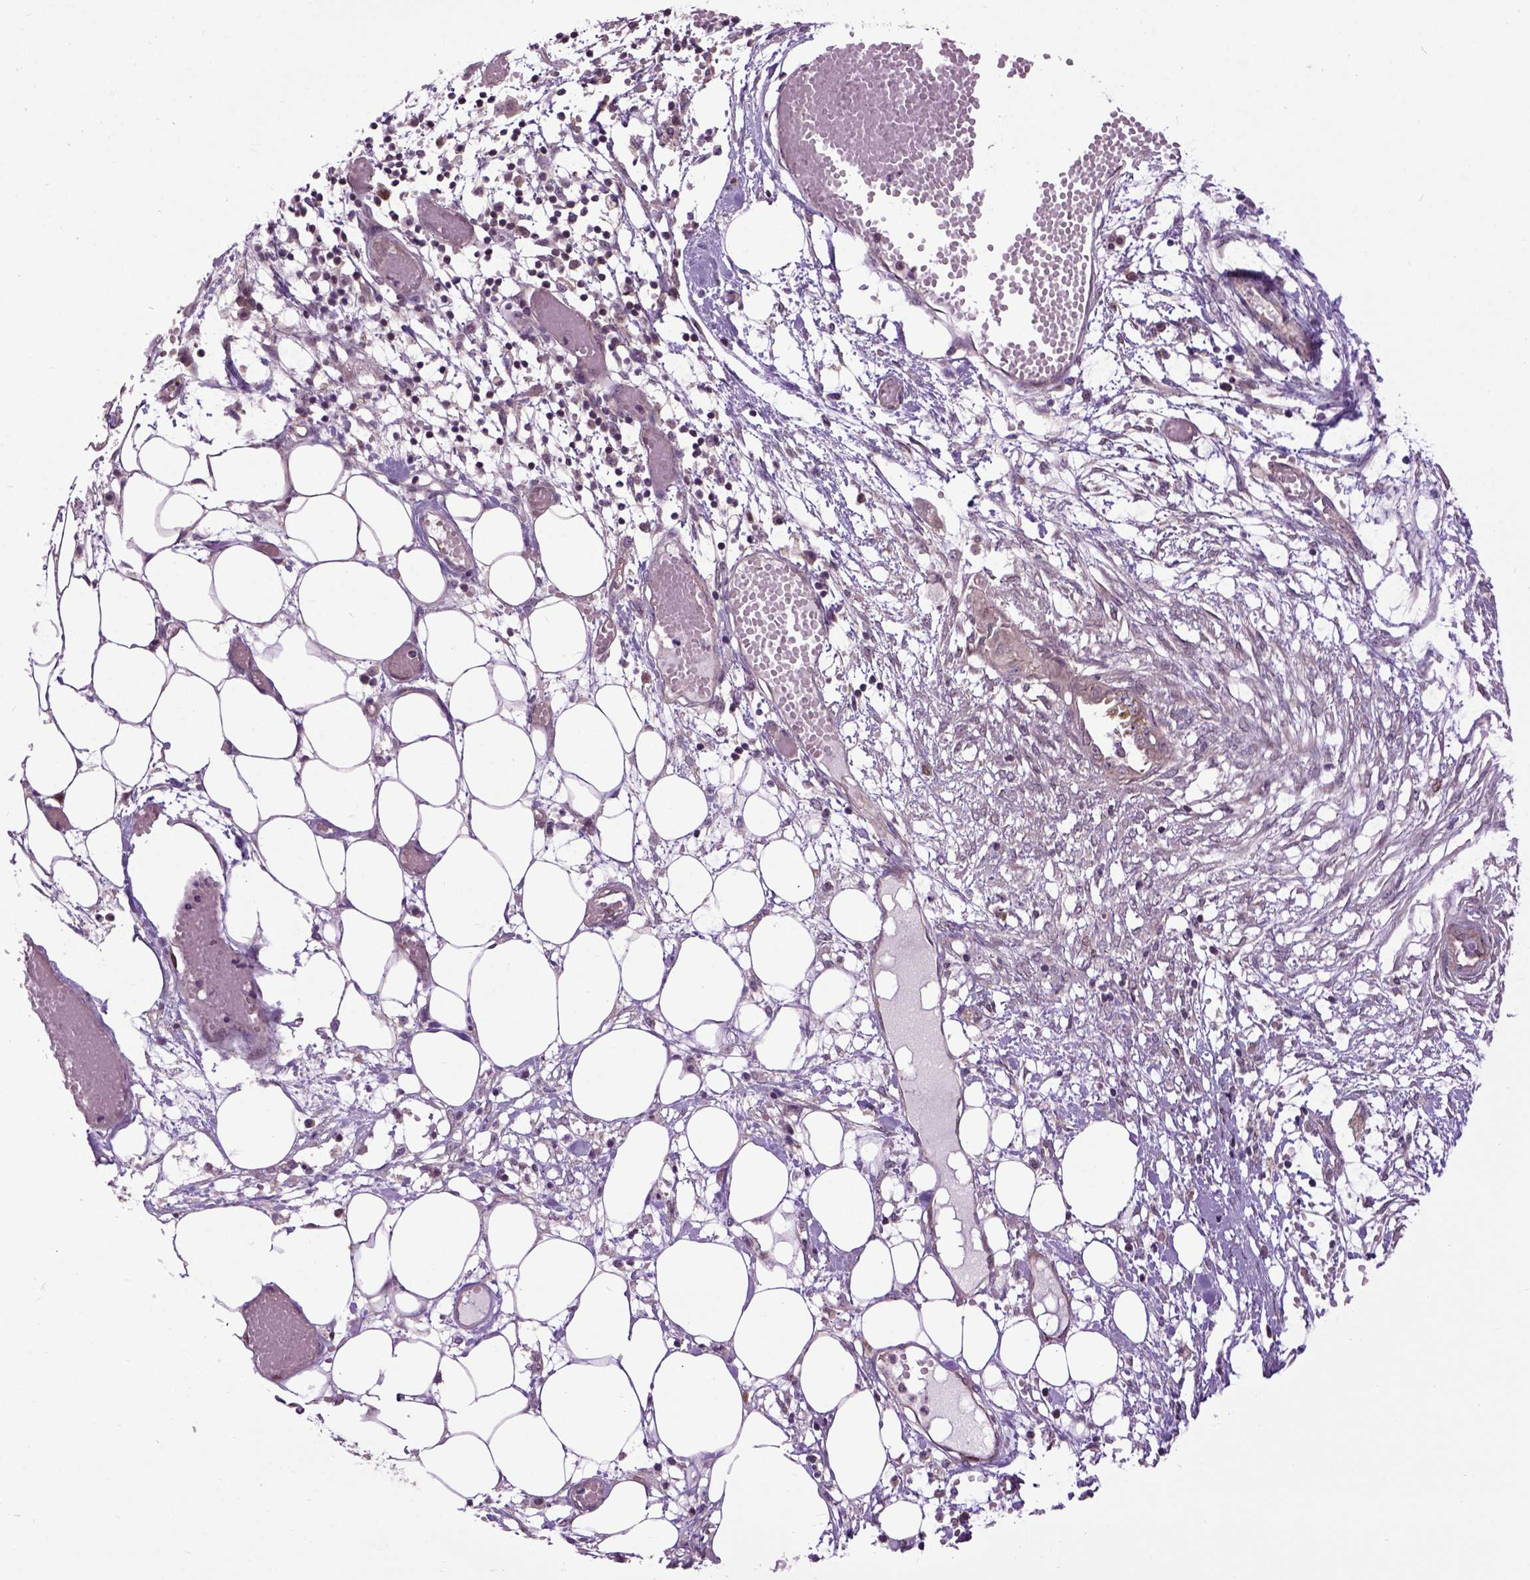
{"staining": {"intensity": "weak", "quantity": ">75%", "location": "cytoplasmic/membranous"}, "tissue": "endometrial cancer", "cell_type": "Tumor cells", "image_type": "cancer", "snomed": [{"axis": "morphology", "description": "Adenocarcinoma, NOS"}, {"axis": "morphology", "description": "Adenocarcinoma, metastatic, NOS"}, {"axis": "topography", "description": "Adipose tissue"}, {"axis": "topography", "description": "Endometrium"}], "caption": "Protein staining by IHC reveals weak cytoplasmic/membranous positivity in about >75% of tumor cells in endometrial cancer (metastatic adenocarcinoma). (brown staining indicates protein expression, while blue staining denotes nuclei).", "gene": "WDR48", "patient": {"sex": "female", "age": 67}}